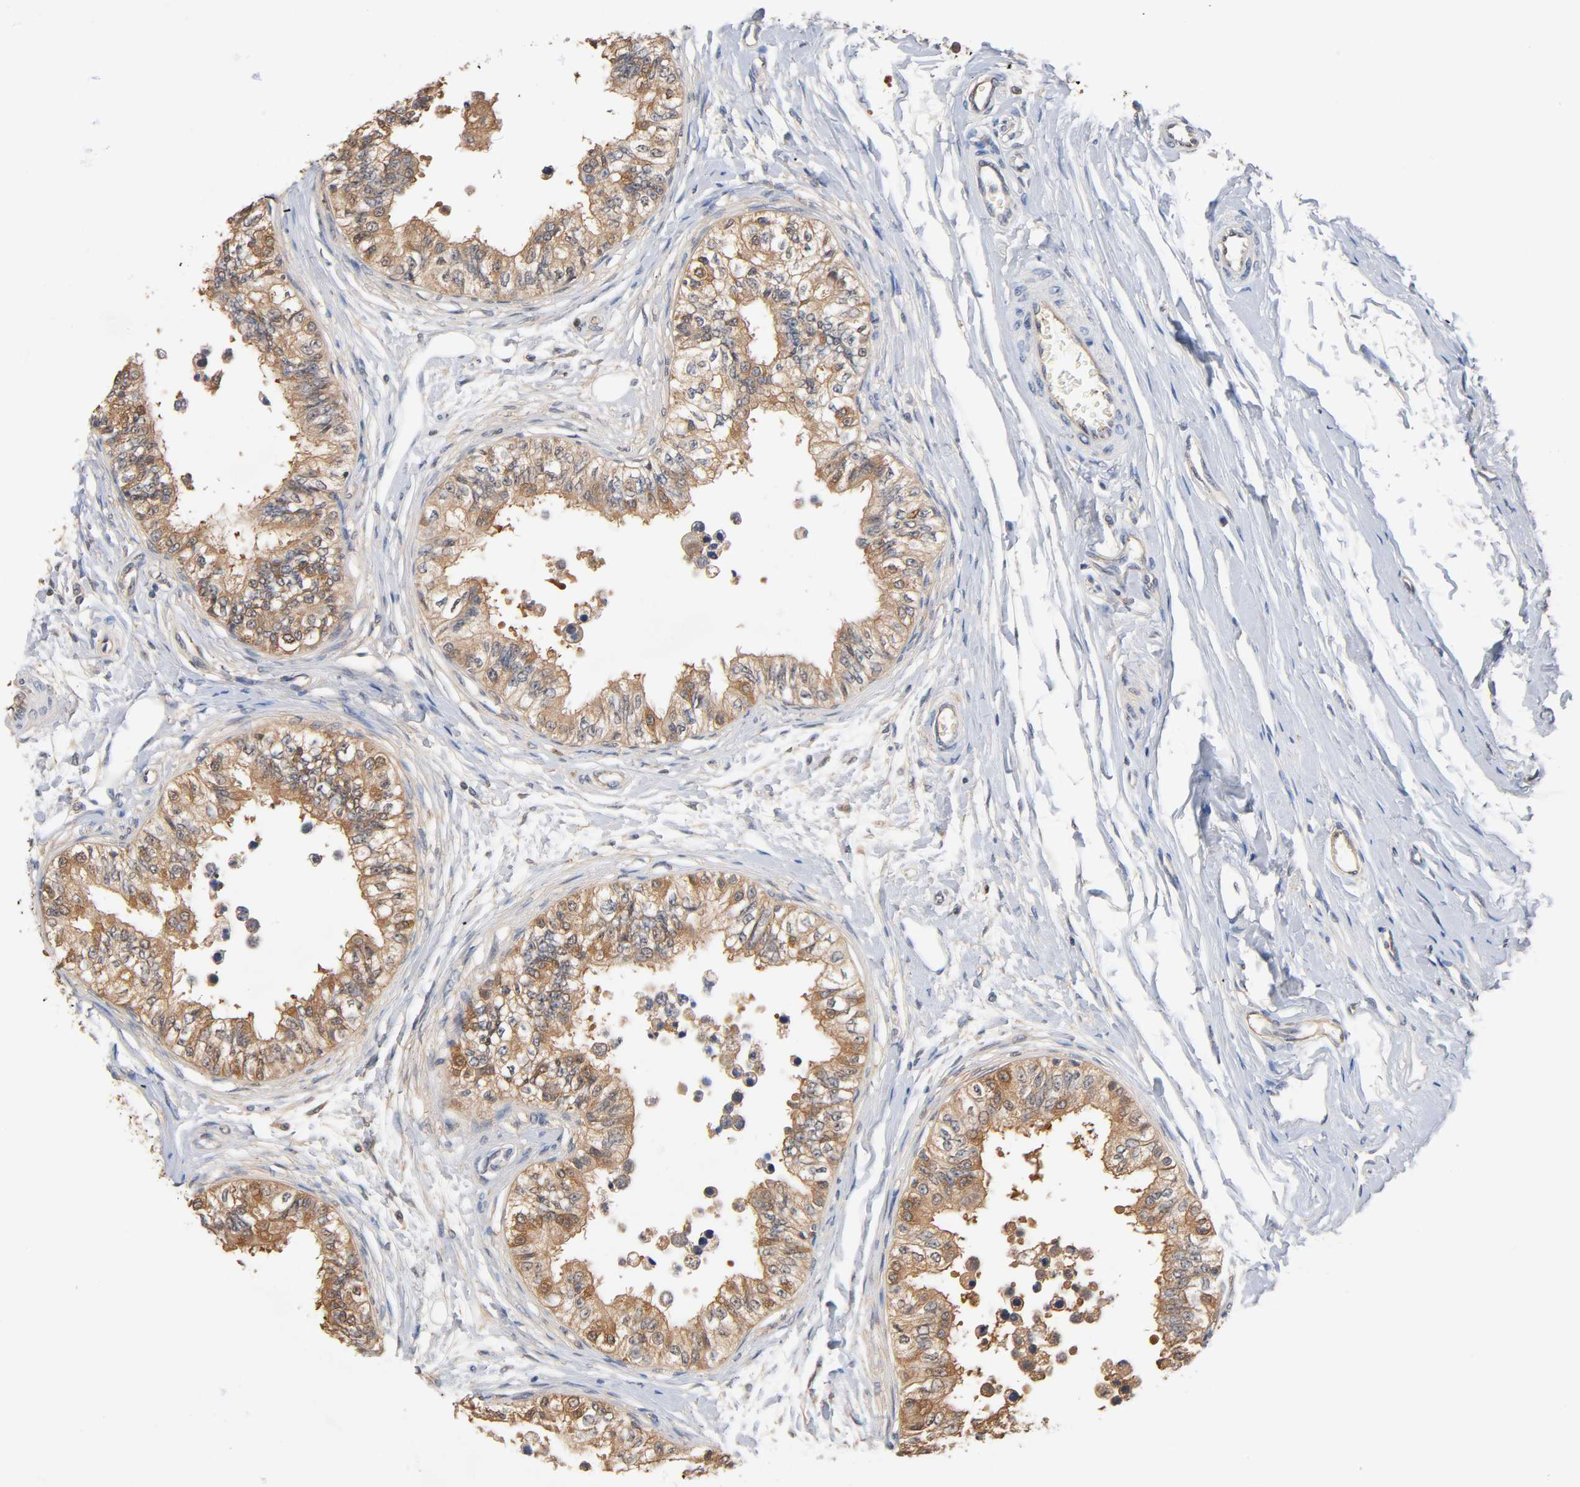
{"staining": {"intensity": "moderate", "quantity": ">75%", "location": "cytoplasmic/membranous"}, "tissue": "epididymis", "cell_type": "Glandular cells", "image_type": "normal", "snomed": [{"axis": "morphology", "description": "Normal tissue, NOS"}, {"axis": "morphology", "description": "Adenocarcinoma, metastatic, NOS"}, {"axis": "topography", "description": "Testis"}, {"axis": "topography", "description": "Epididymis"}], "caption": "This histopathology image displays normal epididymis stained with immunohistochemistry to label a protein in brown. The cytoplasmic/membranous of glandular cells show moderate positivity for the protein. Nuclei are counter-stained blue.", "gene": "ALDOA", "patient": {"sex": "male", "age": 26}}